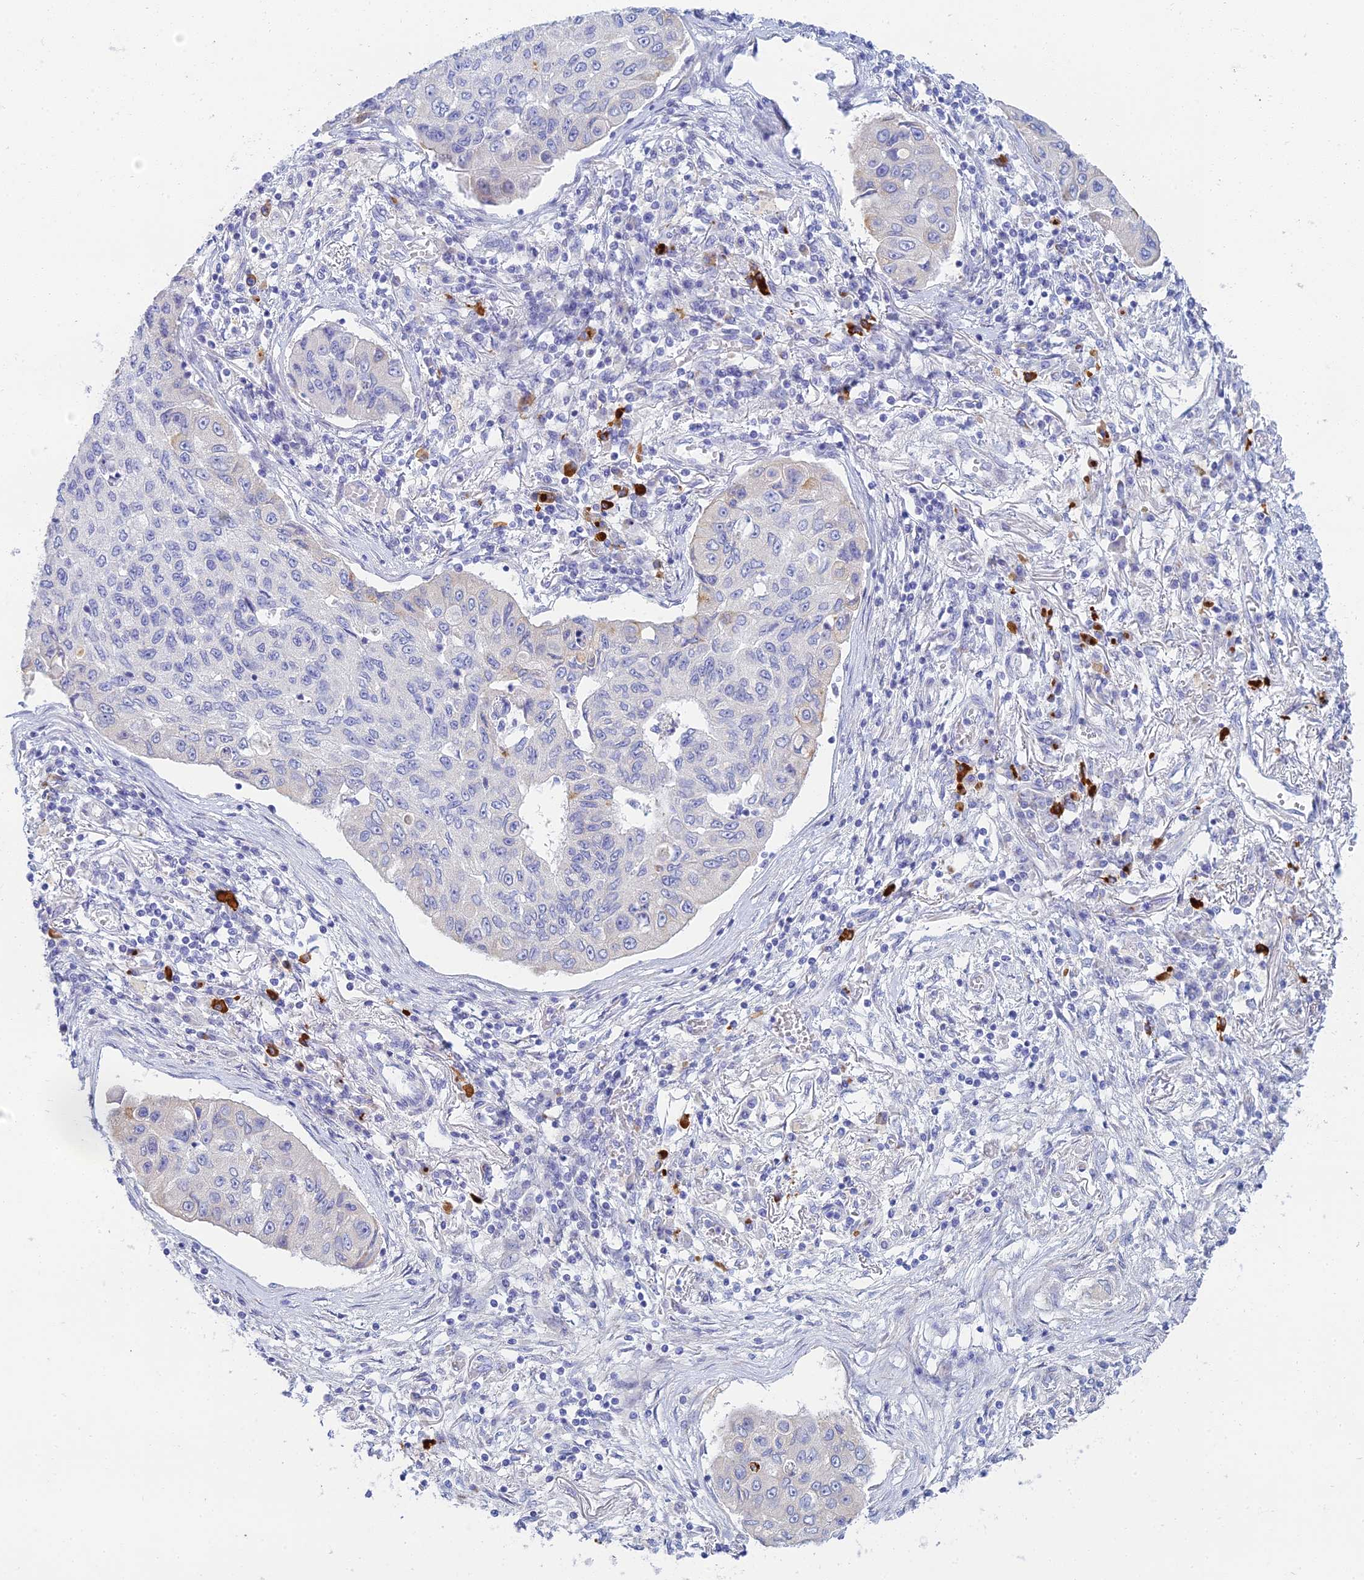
{"staining": {"intensity": "negative", "quantity": "none", "location": "none"}, "tissue": "lung cancer", "cell_type": "Tumor cells", "image_type": "cancer", "snomed": [{"axis": "morphology", "description": "Squamous cell carcinoma, NOS"}, {"axis": "topography", "description": "Lung"}], "caption": "Tumor cells show no significant staining in lung squamous cell carcinoma.", "gene": "CEP152", "patient": {"sex": "male", "age": 74}}